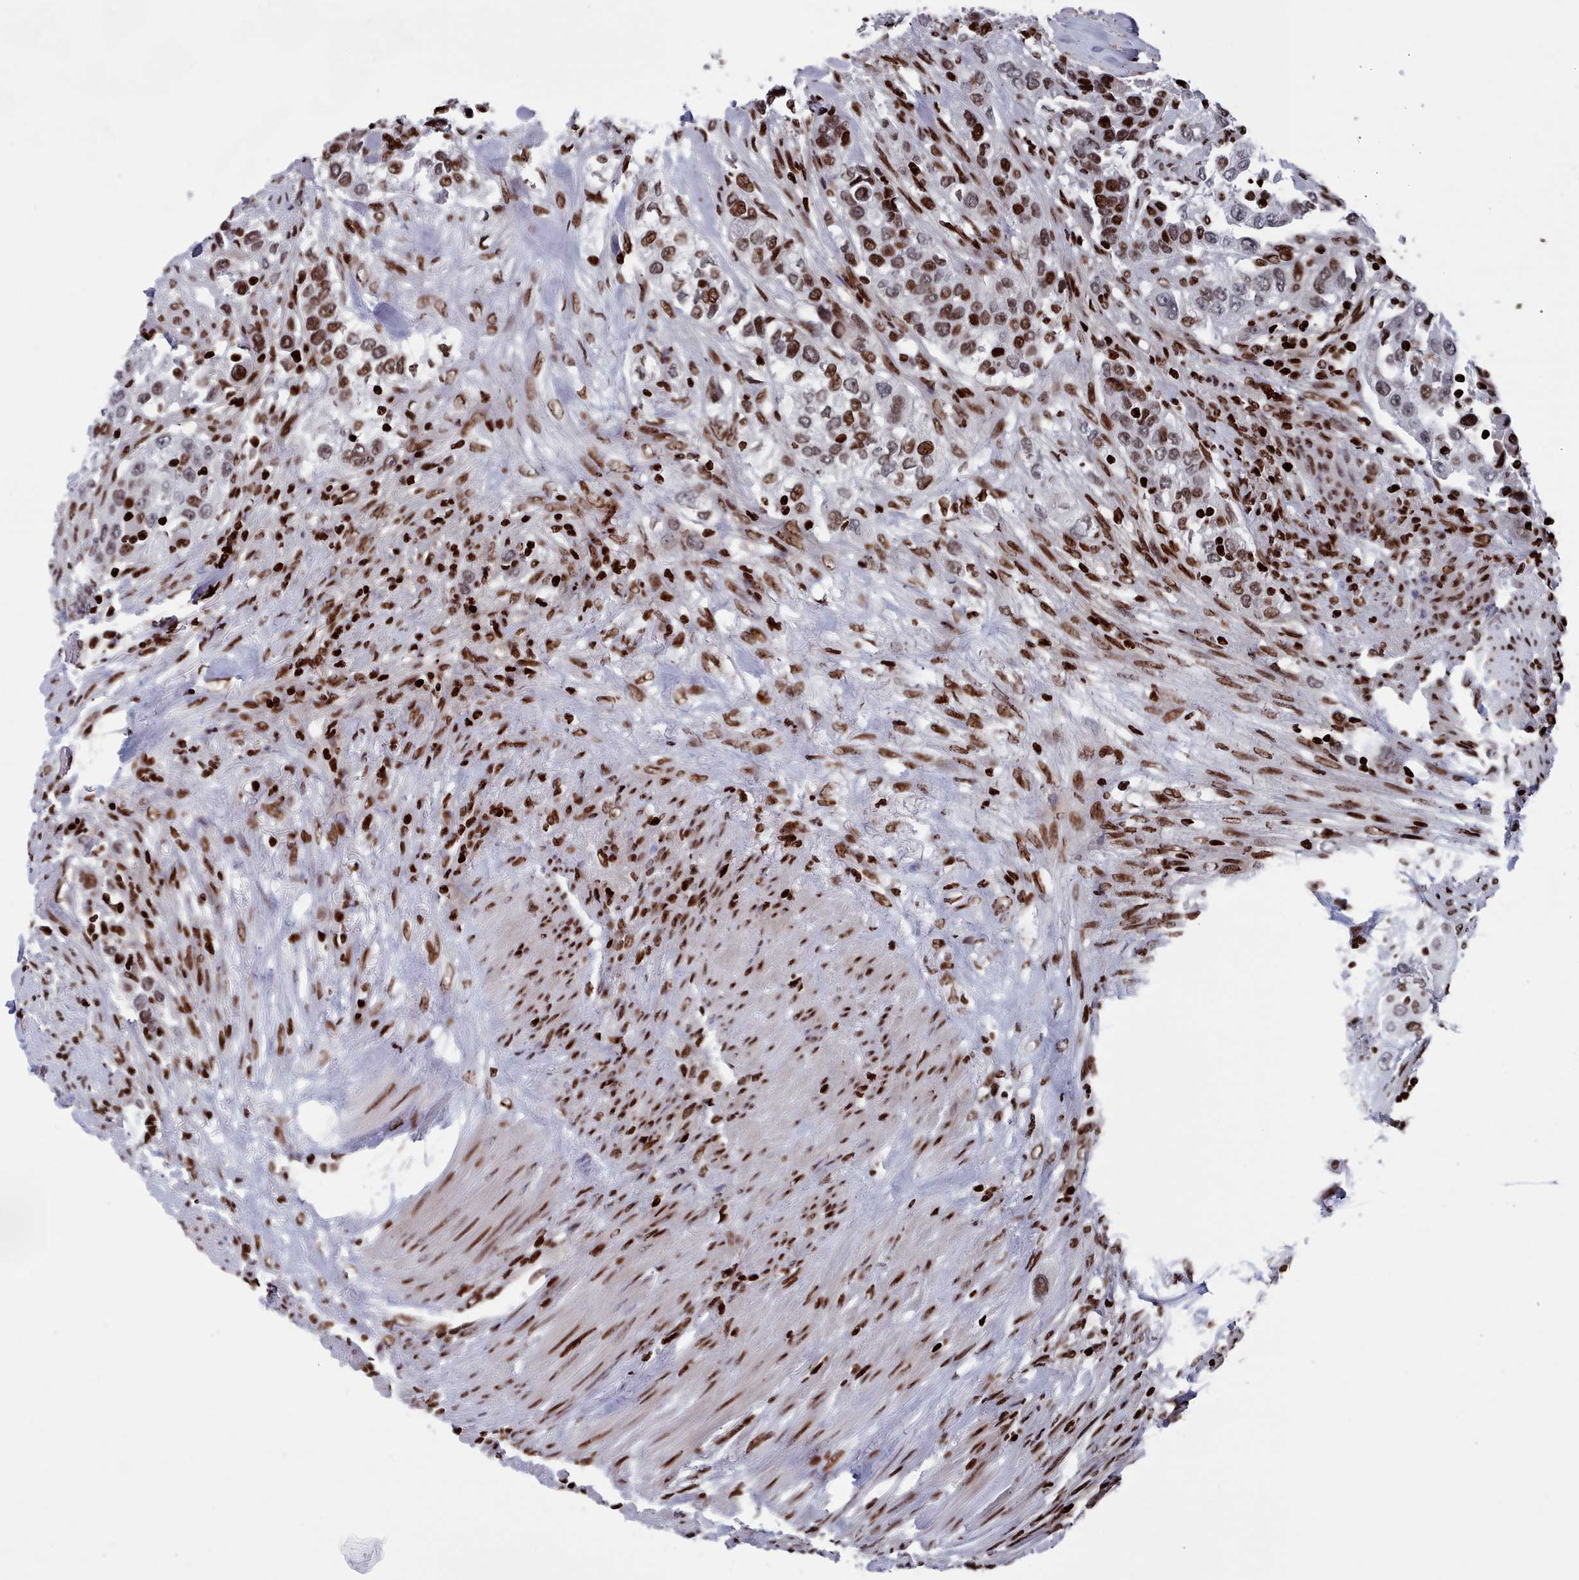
{"staining": {"intensity": "strong", "quantity": ">75%", "location": "nuclear"}, "tissue": "urothelial cancer", "cell_type": "Tumor cells", "image_type": "cancer", "snomed": [{"axis": "morphology", "description": "Urothelial carcinoma, High grade"}, {"axis": "topography", "description": "Urinary bladder"}], "caption": "Protein expression analysis of human high-grade urothelial carcinoma reveals strong nuclear positivity in about >75% of tumor cells.", "gene": "PCDHB12", "patient": {"sex": "female", "age": 80}}